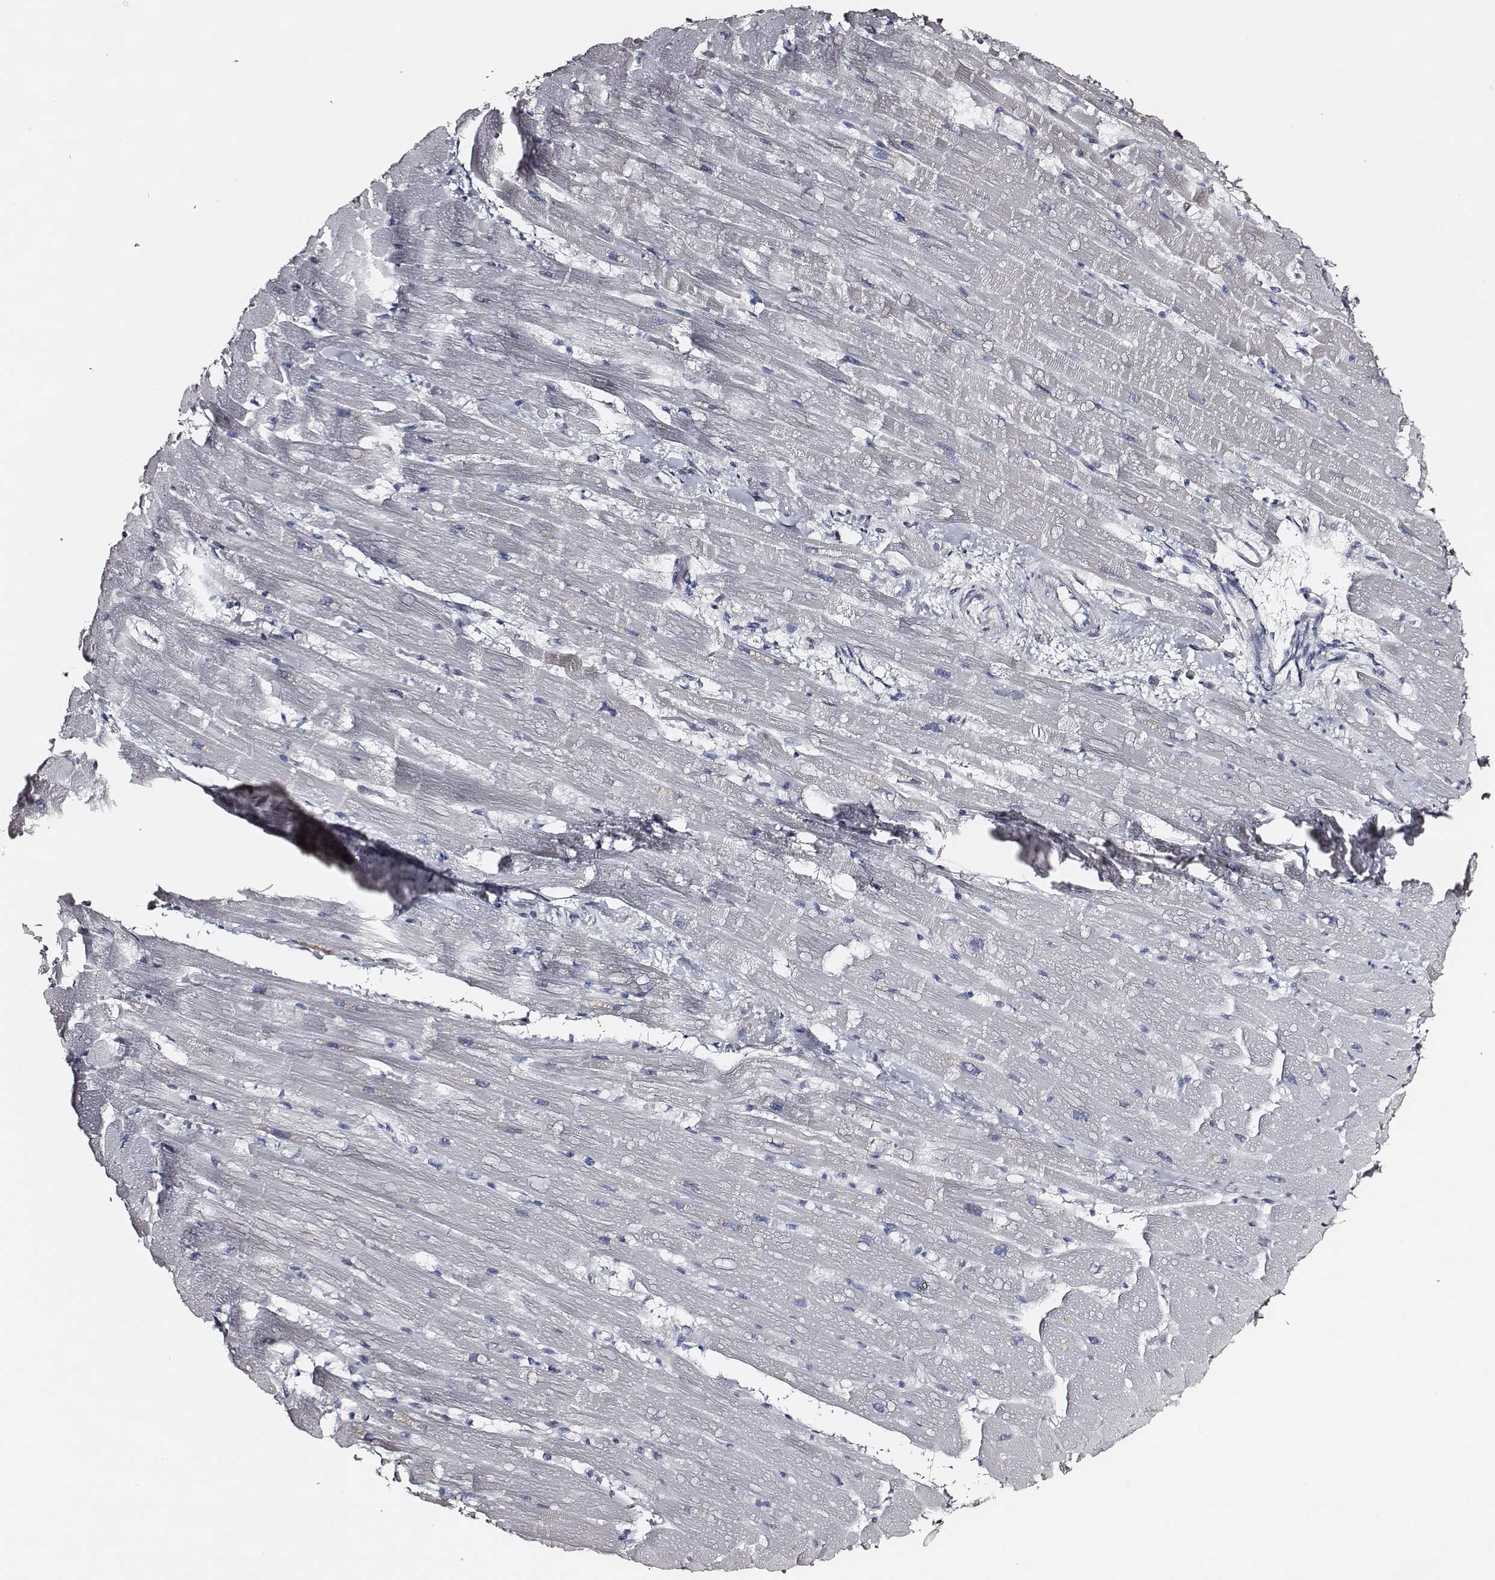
{"staining": {"intensity": "negative", "quantity": "none", "location": "none"}, "tissue": "heart muscle", "cell_type": "Cardiomyocytes", "image_type": "normal", "snomed": [{"axis": "morphology", "description": "Normal tissue, NOS"}, {"axis": "topography", "description": "Heart"}], "caption": "A histopathology image of heart muscle stained for a protein reveals no brown staining in cardiomyocytes. The staining was performed using DAB to visualize the protein expression in brown, while the nuclei were stained in blue with hematoxylin (Magnification: 20x).", "gene": "DPEP1", "patient": {"sex": "male", "age": 37}}